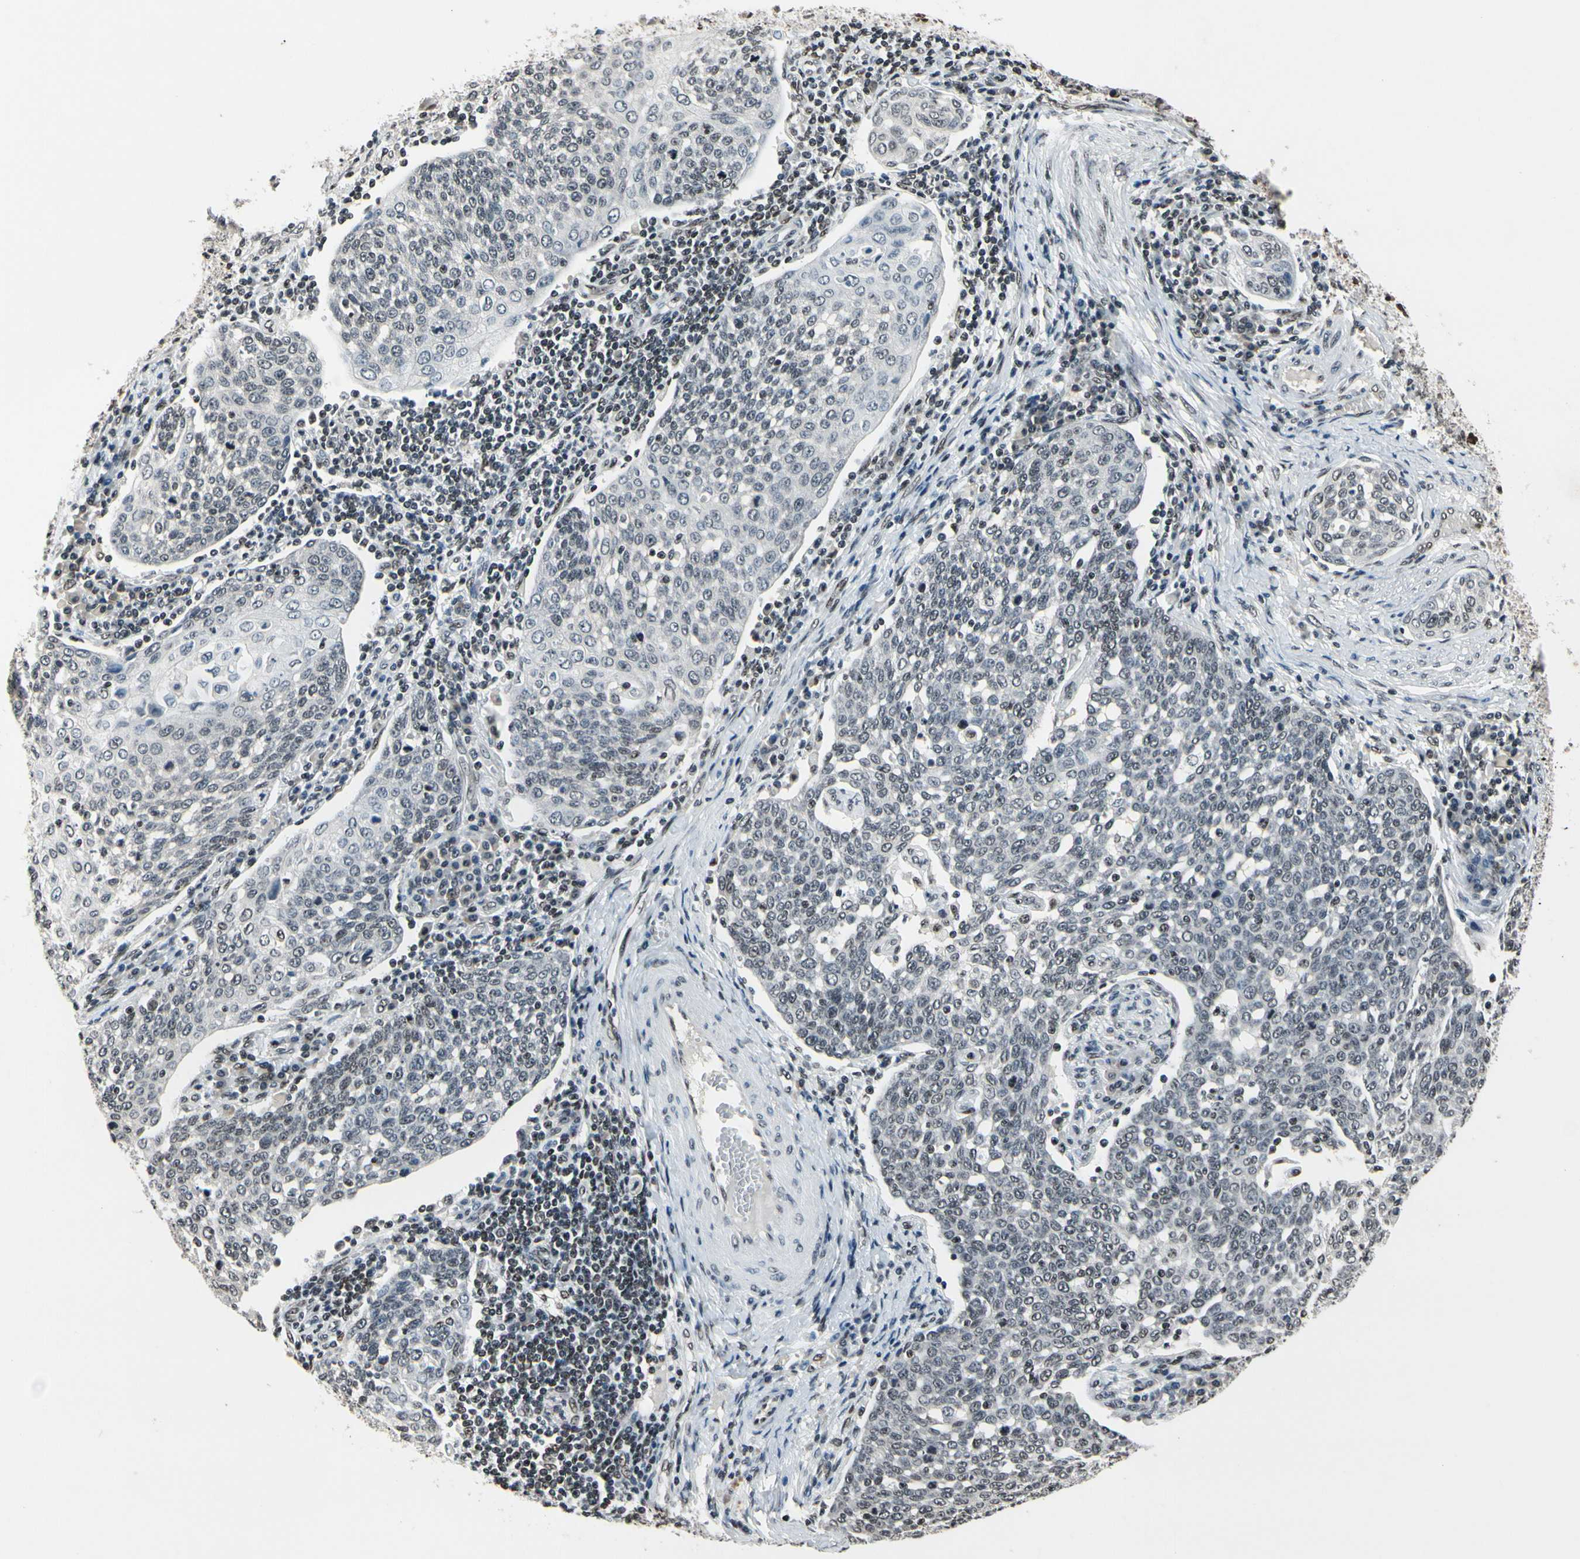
{"staining": {"intensity": "weak", "quantity": ">75%", "location": "nuclear"}, "tissue": "cervical cancer", "cell_type": "Tumor cells", "image_type": "cancer", "snomed": [{"axis": "morphology", "description": "Squamous cell carcinoma, NOS"}, {"axis": "topography", "description": "Cervix"}], "caption": "About >75% of tumor cells in cervical cancer (squamous cell carcinoma) demonstrate weak nuclear protein positivity as visualized by brown immunohistochemical staining.", "gene": "RECQL", "patient": {"sex": "female", "age": 34}}